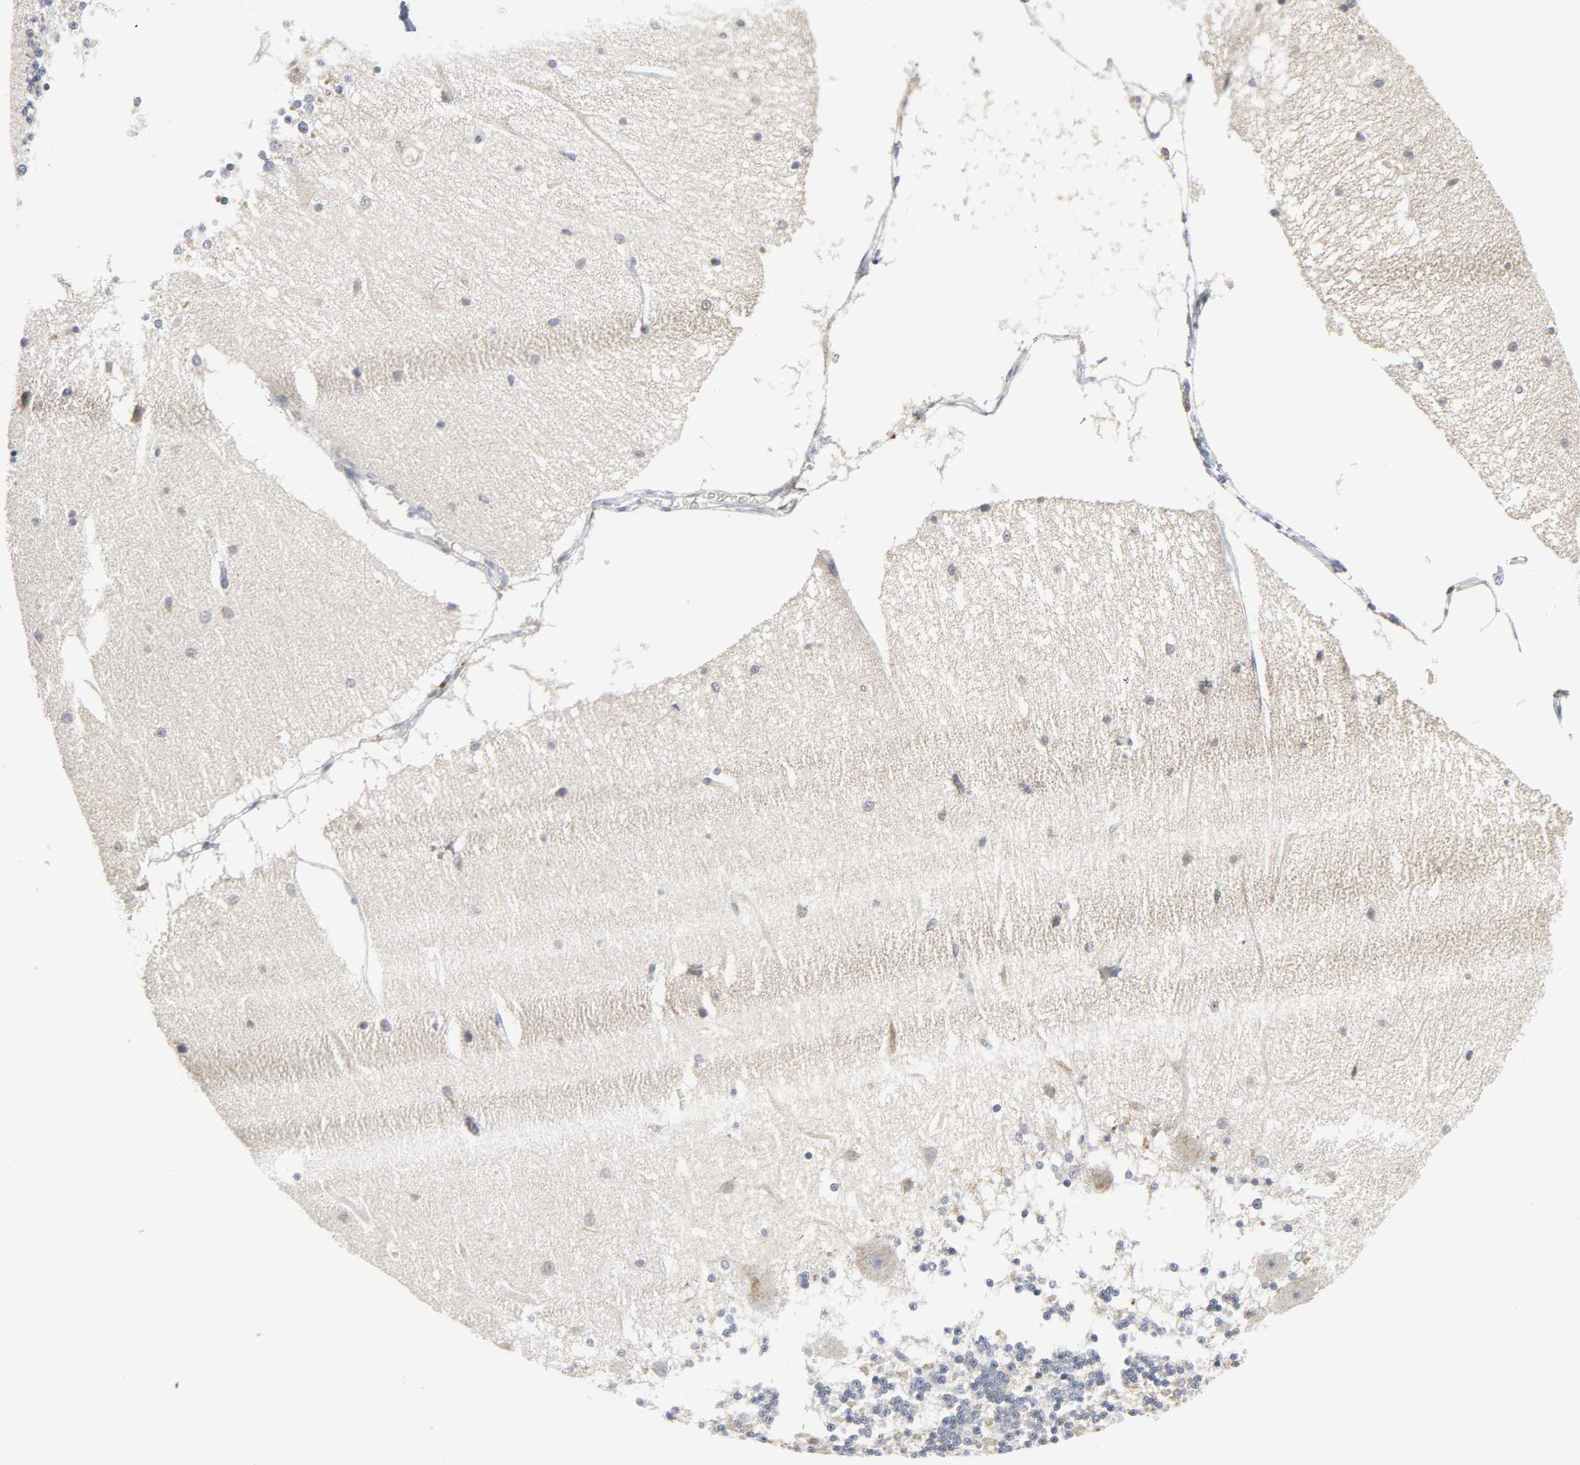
{"staining": {"intensity": "negative", "quantity": "none", "location": "none"}, "tissue": "cerebellum", "cell_type": "Cells in granular layer", "image_type": "normal", "snomed": [{"axis": "morphology", "description": "Normal tissue, NOS"}, {"axis": "topography", "description": "Cerebellum"}], "caption": "IHC micrograph of benign cerebellum: cerebellum stained with DAB (3,3'-diaminobenzidine) demonstrates no significant protein staining in cells in granular layer.", "gene": "CLIP1", "patient": {"sex": "female", "age": 54}}